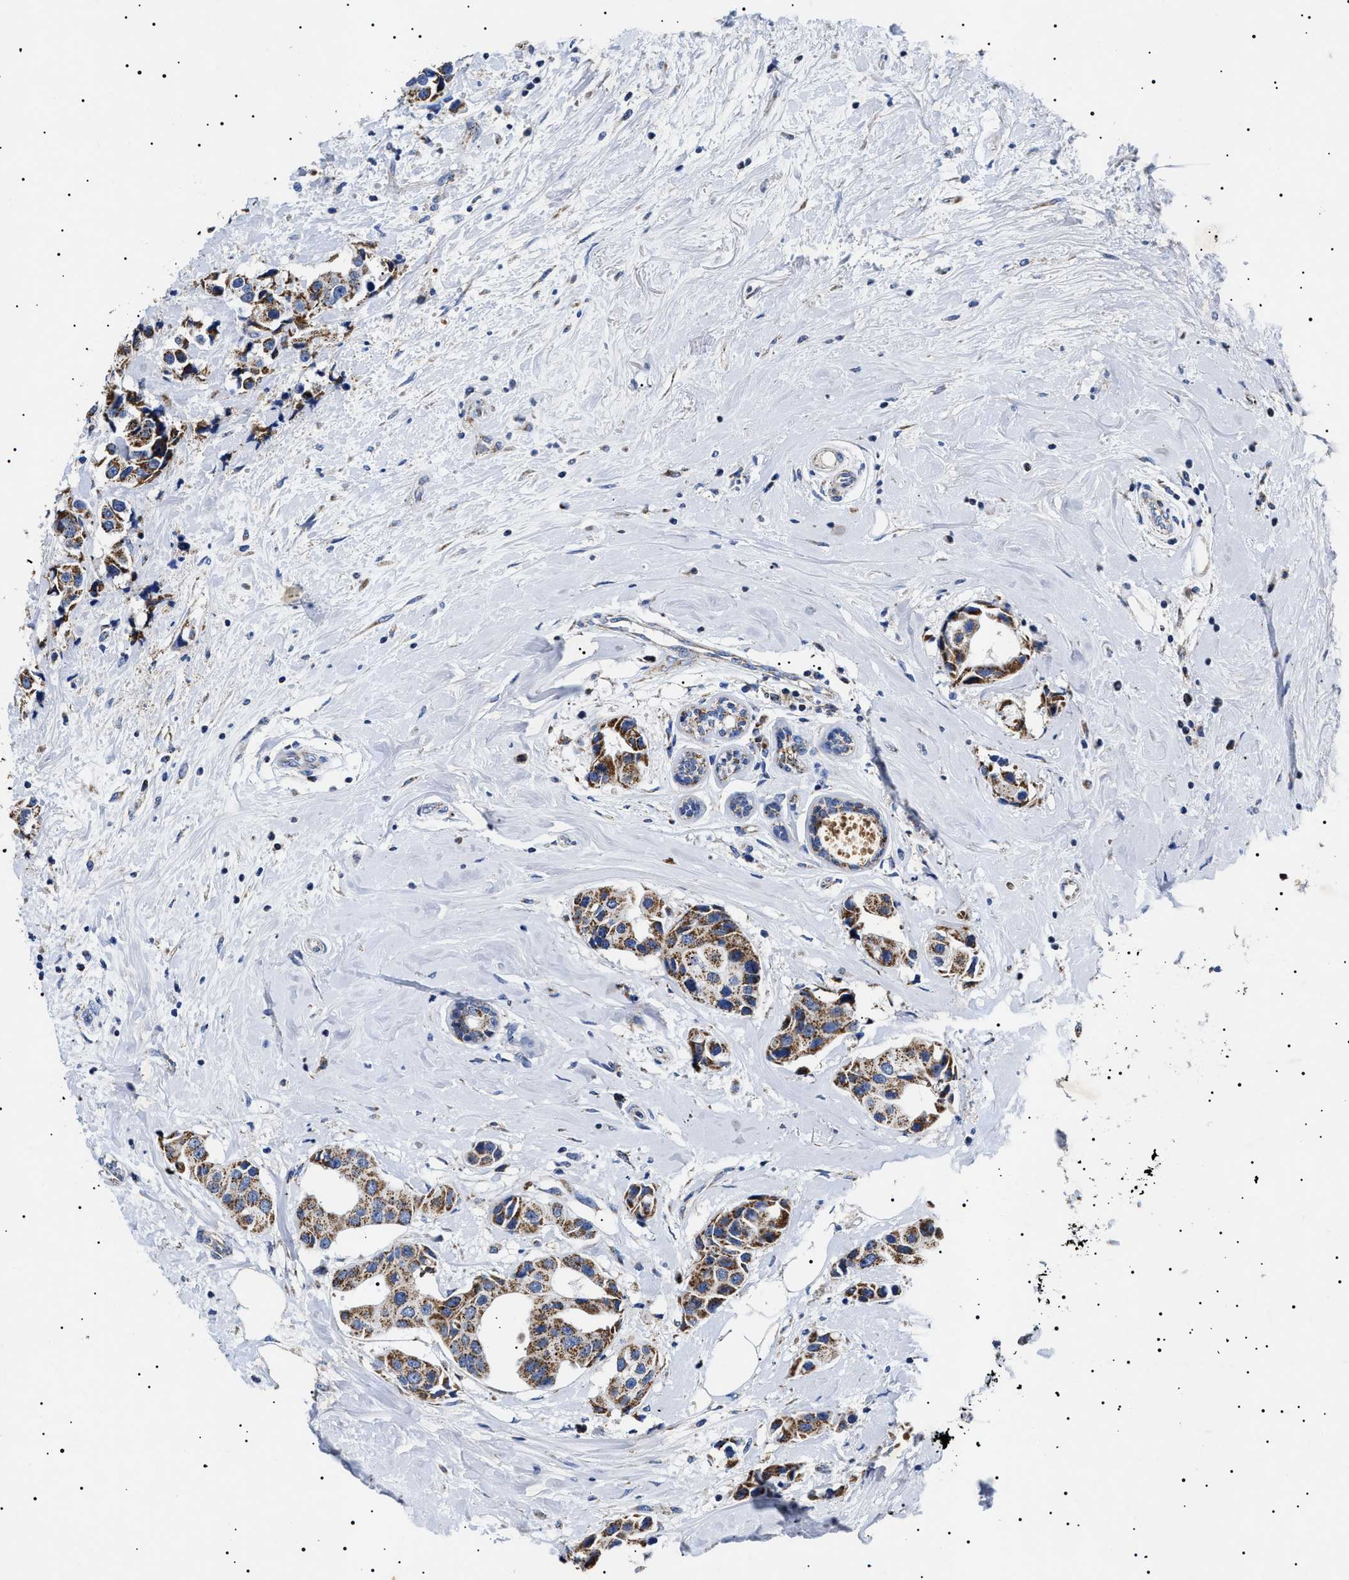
{"staining": {"intensity": "strong", "quantity": ">75%", "location": "cytoplasmic/membranous"}, "tissue": "breast cancer", "cell_type": "Tumor cells", "image_type": "cancer", "snomed": [{"axis": "morphology", "description": "Normal tissue, NOS"}, {"axis": "morphology", "description": "Duct carcinoma"}, {"axis": "topography", "description": "Breast"}], "caption": "Protein expression by immunohistochemistry (IHC) reveals strong cytoplasmic/membranous positivity in about >75% of tumor cells in infiltrating ductal carcinoma (breast). Using DAB (3,3'-diaminobenzidine) (brown) and hematoxylin (blue) stains, captured at high magnification using brightfield microscopy.", "gene": "CHRDL2", "patient": {"sex": "female", "age": 39}}